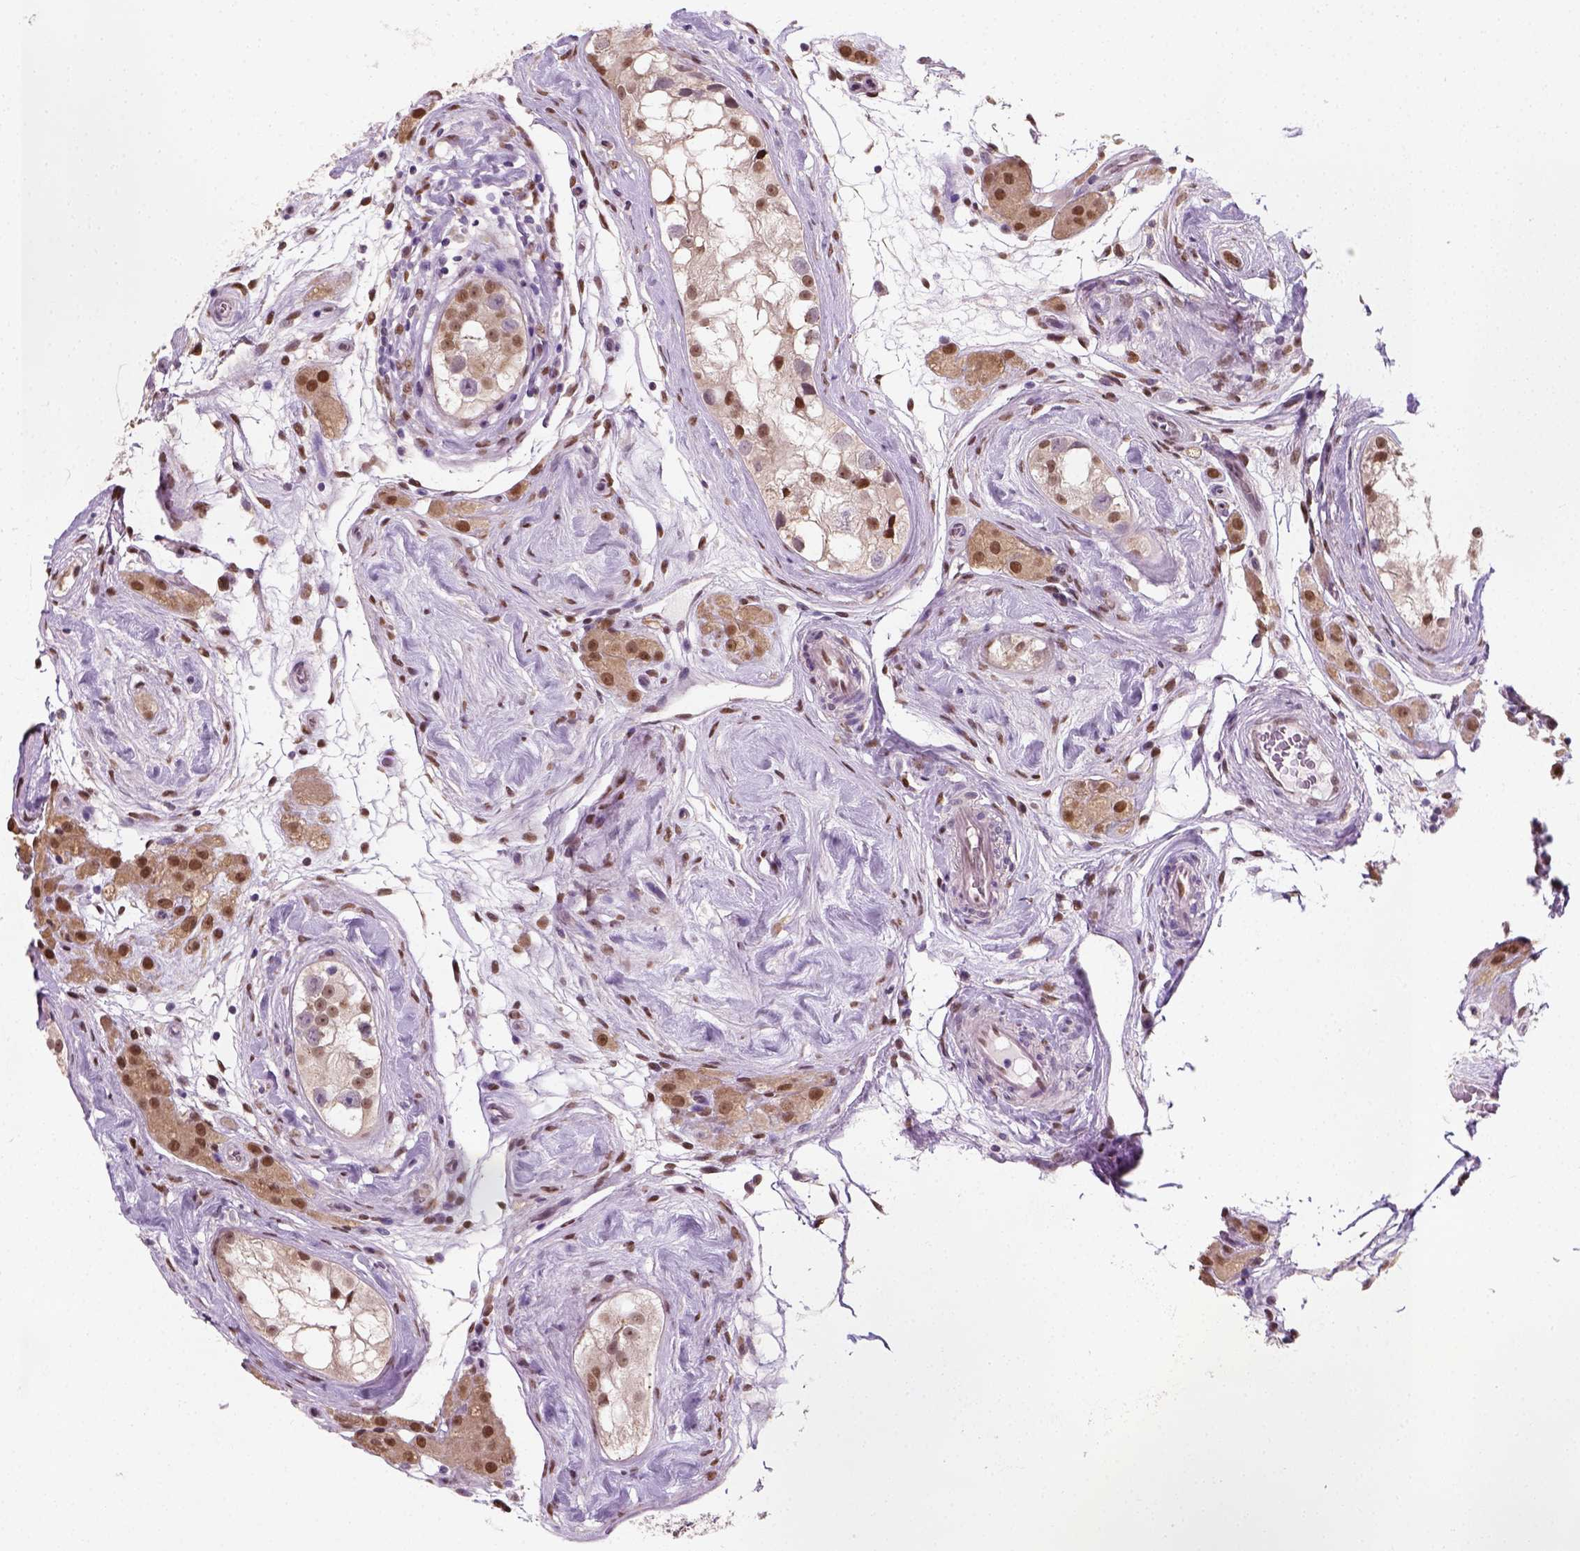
{"staining": {"intensity": "moderate", "quantity": ">75%", "location": "nuclear"}, "tissue": "testis cancer", "cell_type": "Tumor cells", "image_type": "cancer", "snomed": [{"axis": "morphology", "description": "Seminoma, NOS"}, {"axis": "topography", "description": "Testis"}], "caption": "Protein staining of seminoma (testis) tissue shows moderate nuclear staining in about >75% of tumor cells.", "gene": "C1orf112", "patient": {"sex": "male", "age": 34}}